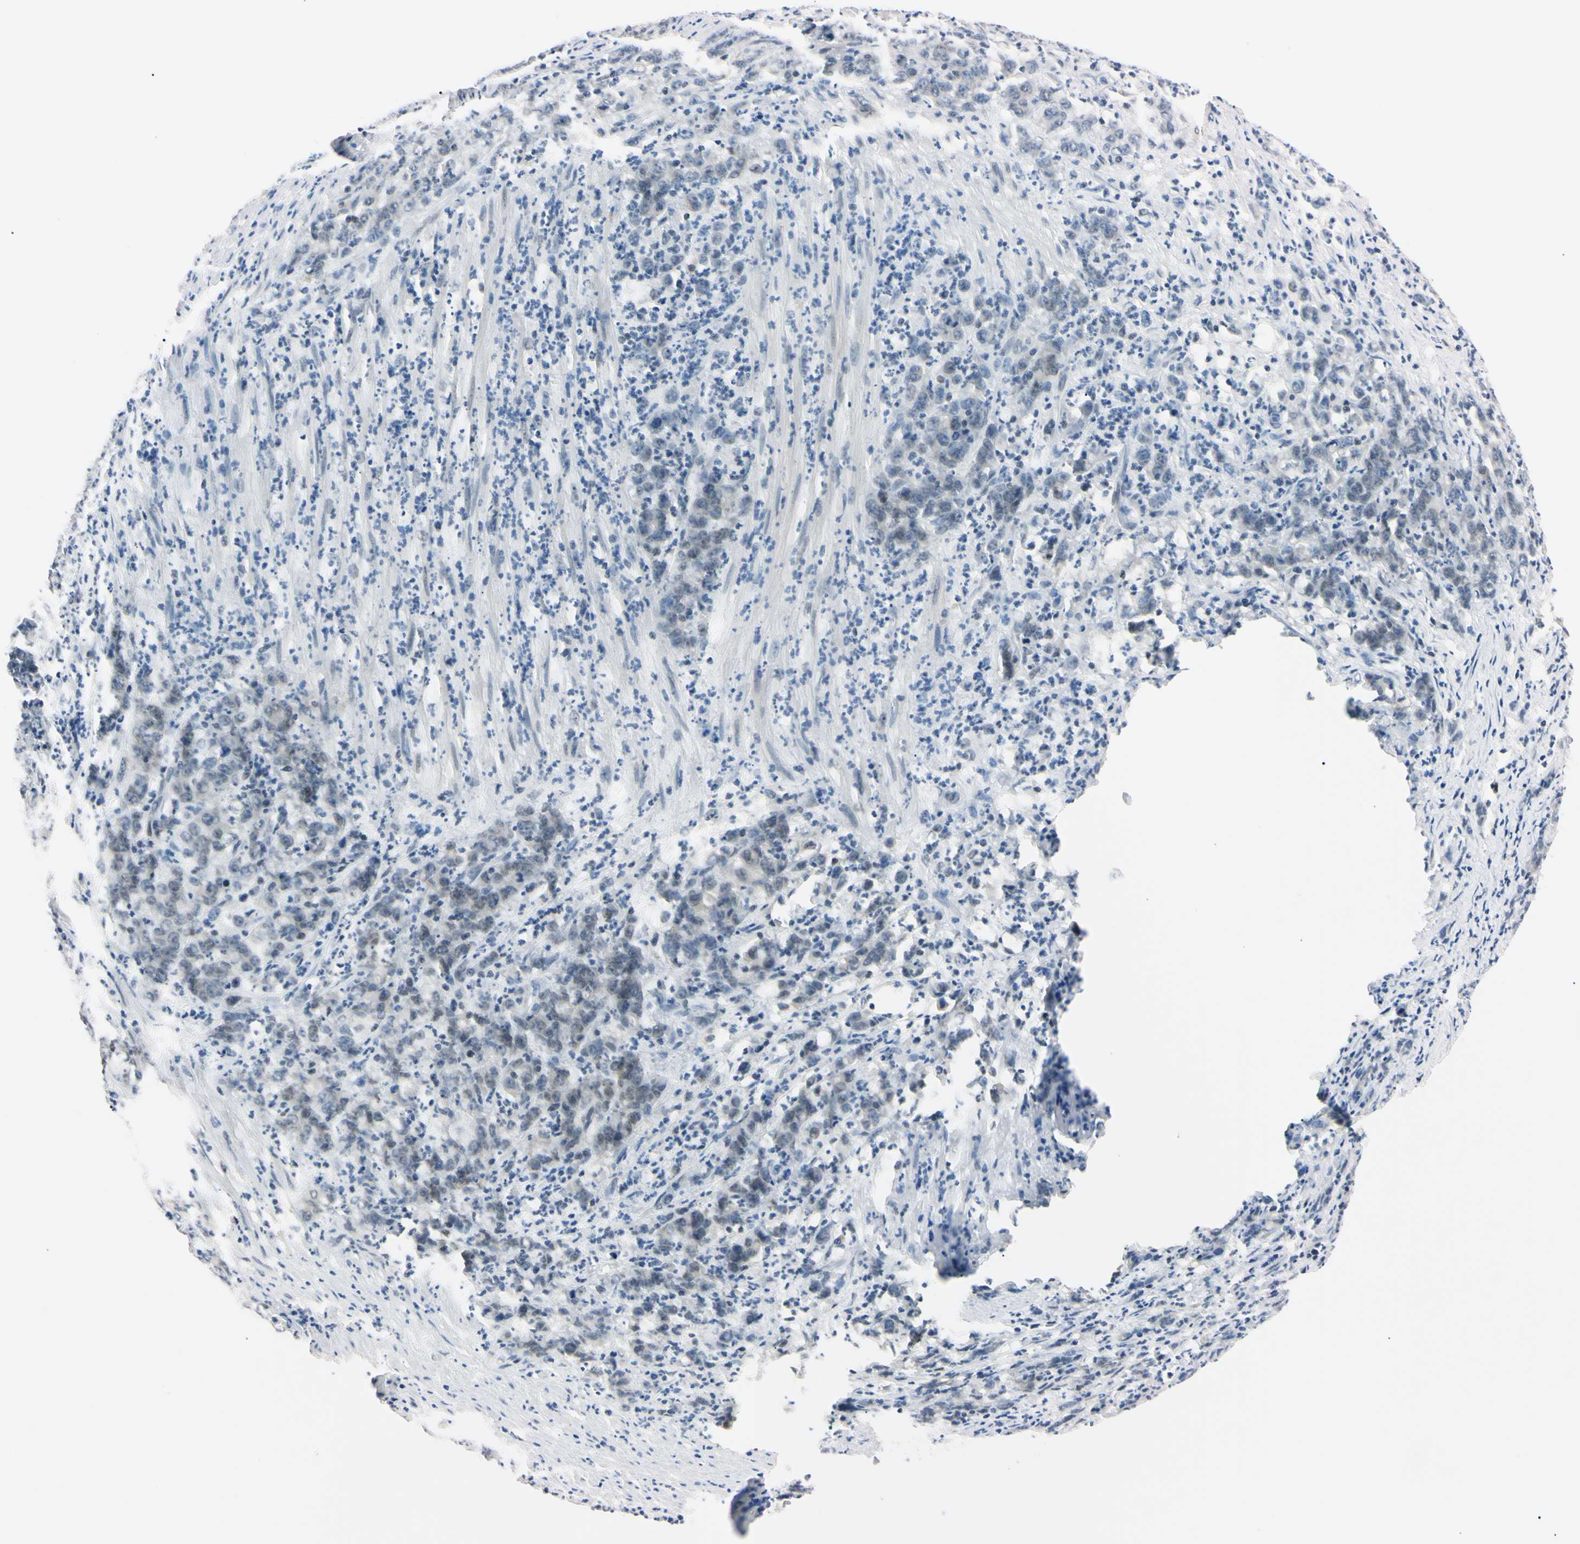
{"staining": {"intensity": "negative", "quantity": "none", "location": "none"}, "tissue": "stomach cancer", "cell_type": "Tumor cells", "image_type": "cancer", "snomed": [{"axis": "morphology", "description": "Adenocarcinoma, NOS"}, {"axis": "topography", "description": "Stomach, lower"}], "caption": "The micrograph shows no significant positivity in tumor cells of stomach cancer. The staining is performed using DAB brown chromogen with nuclei counter-stained in using hematoxylin.", "gene": "C1orf174", "patient": {"sex": "female", "age": 71}}